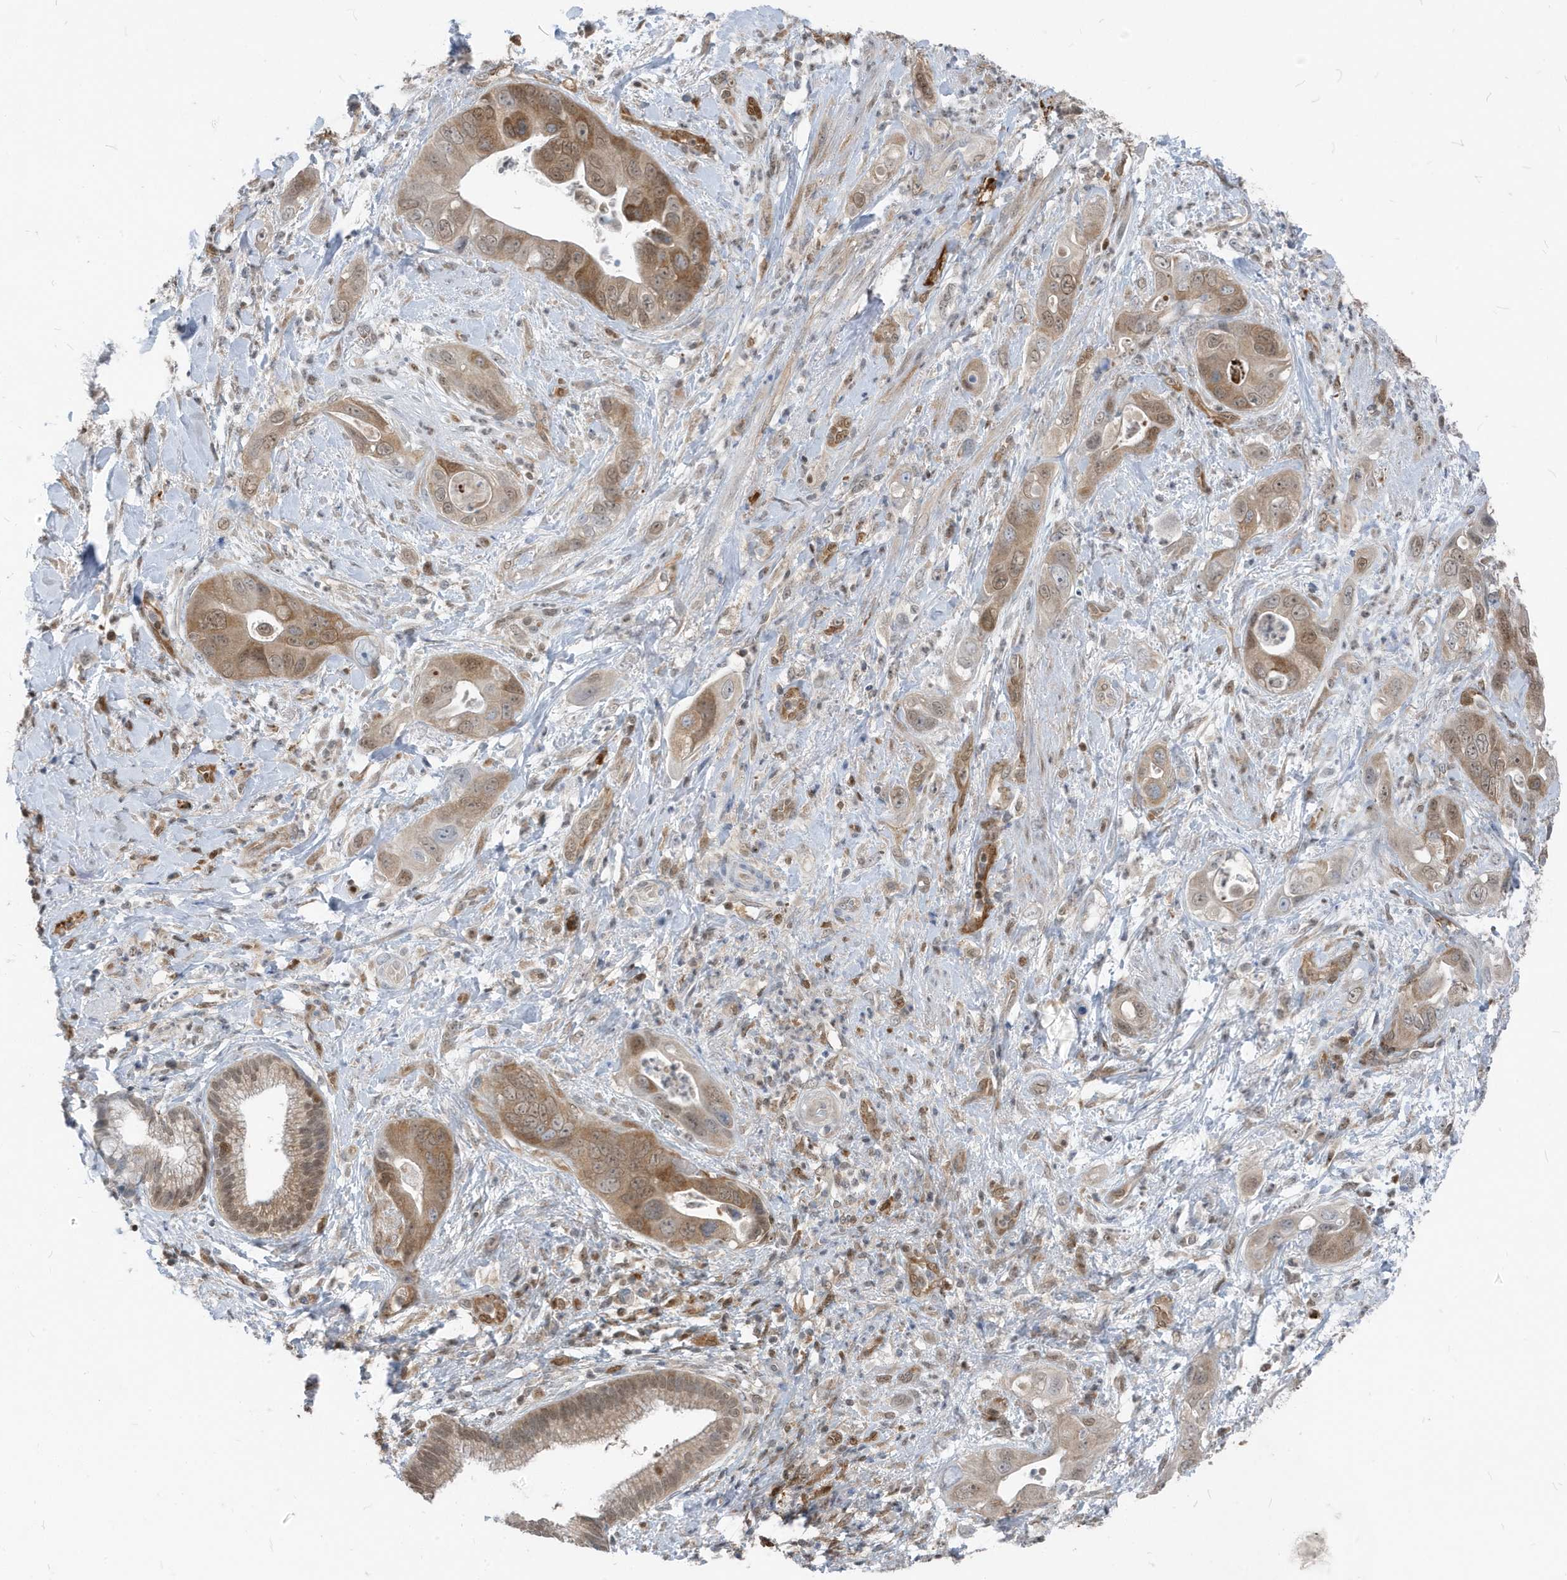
{"staining": {"intensity": "moderate", "quantity": ">75%", "location": "cytoplasmic/membranous,nuclear"}, "tissue": "pancreatic cancer", "cell_type": "Tumor cells", "image_type": "cancer", "snomed": [{"axis": "morphology", "description": "Adenocarcinoma, NOS"}, {"axis": "topography", "description": "Pancreas"}], "caption": "There is medium levels of moderate cytoplasmic/membranous and nuclear expression in tumor cells of pancreatic adenocarcinoma, as demonstrated by immunohistochemical staining (brown color).", "gene": "NCOA7", "patient": {"sex": "female", "age": 78}}